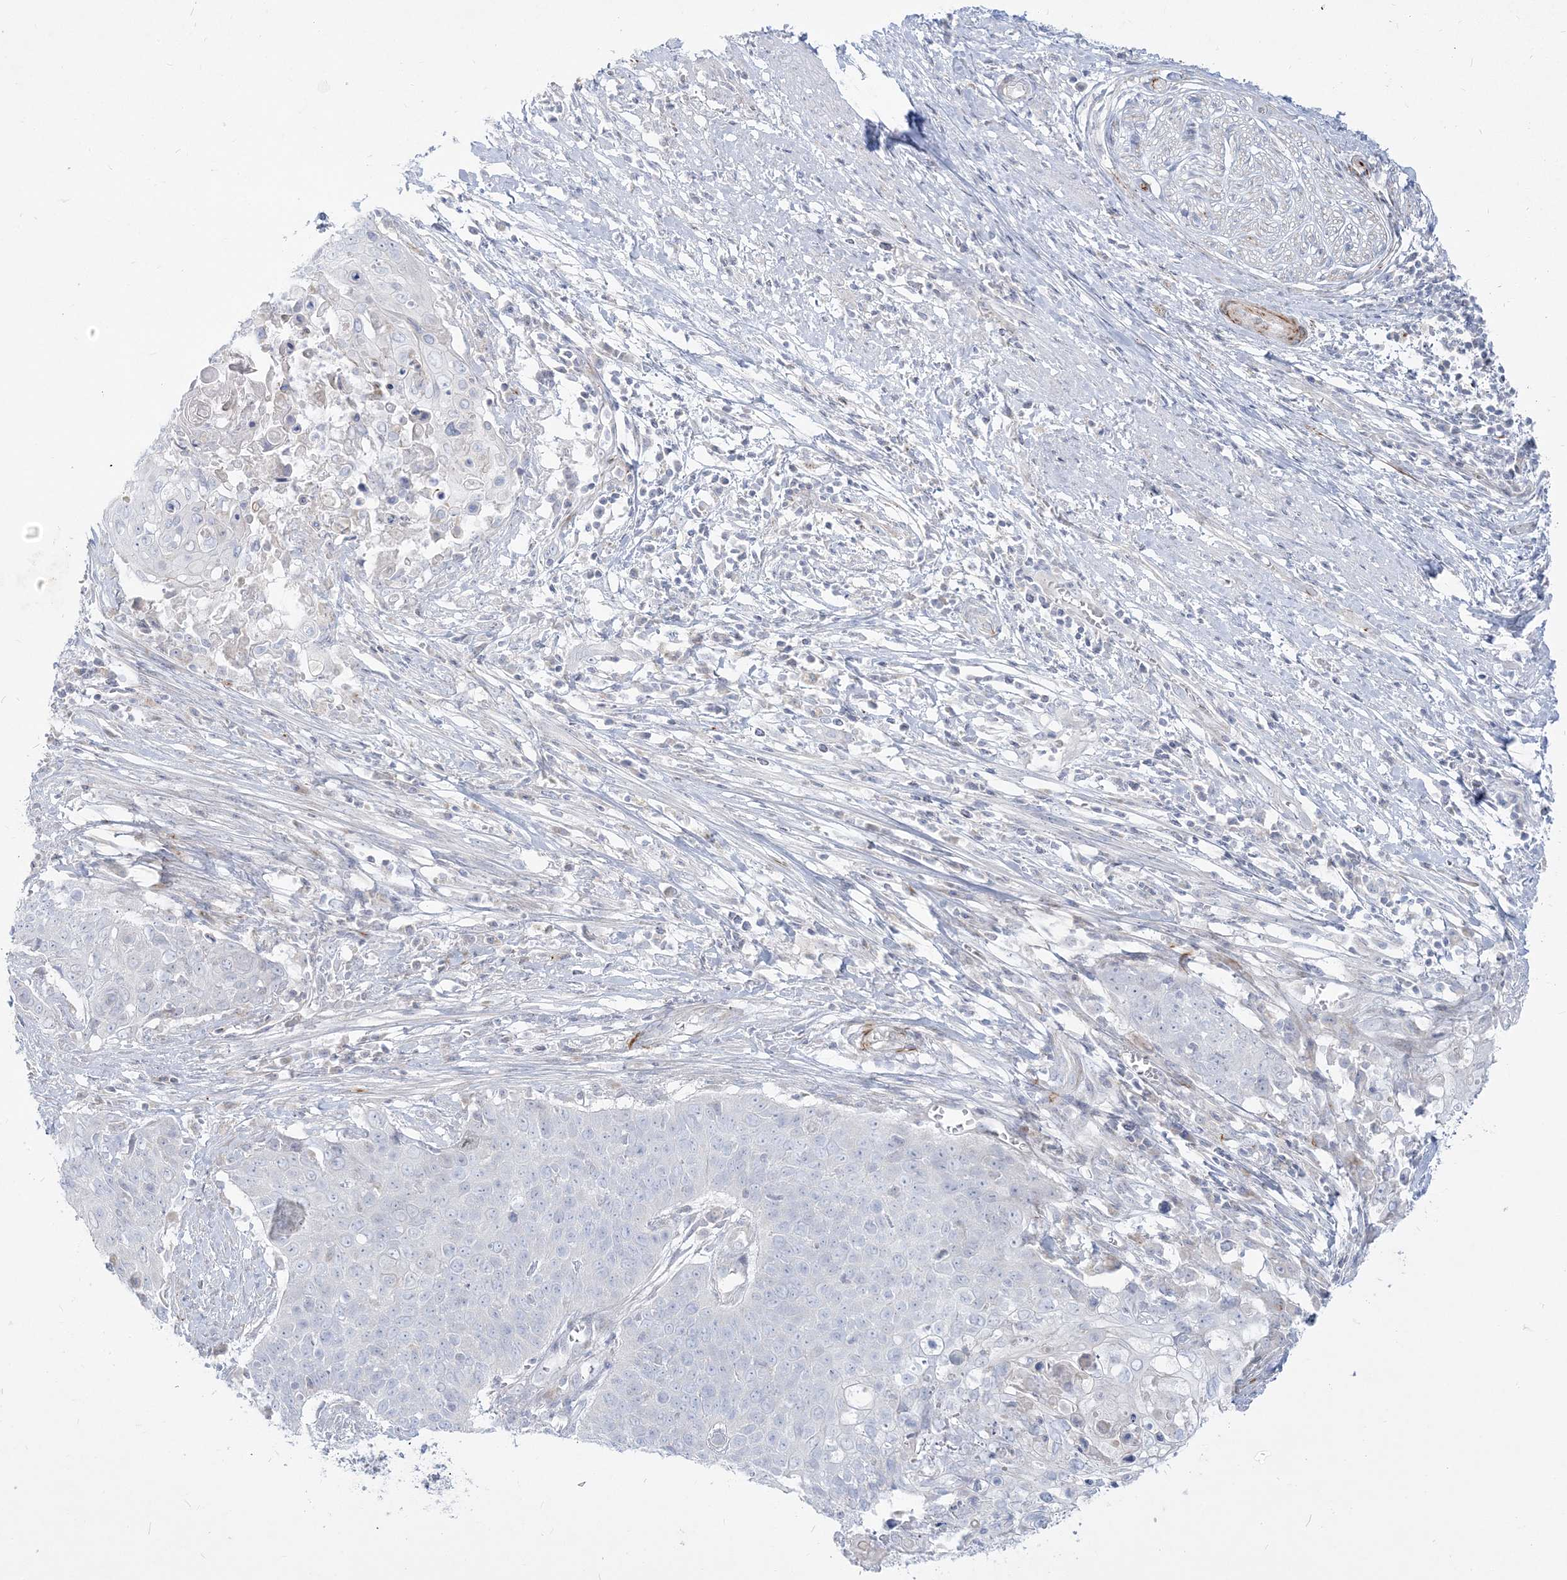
{"staining": {"intensity": "negative", "quantity": "none", "location": "none"}, "tissue": "cervical cancer", "cell_type": "Tumor cells", "image_type": "cancer", "snomed": [{"axis": "morphology", "description": "Squamous cell carcinoma, NOS"}, {"axis": "topography", "description": "Cervix"}], "caption": "An IHC micrograph of cervical cancer is shown. There is no staining in tumor cells of cervical cancer.", "gene": "GPAT2", "patient": {"sex": "female", "age": 39}}